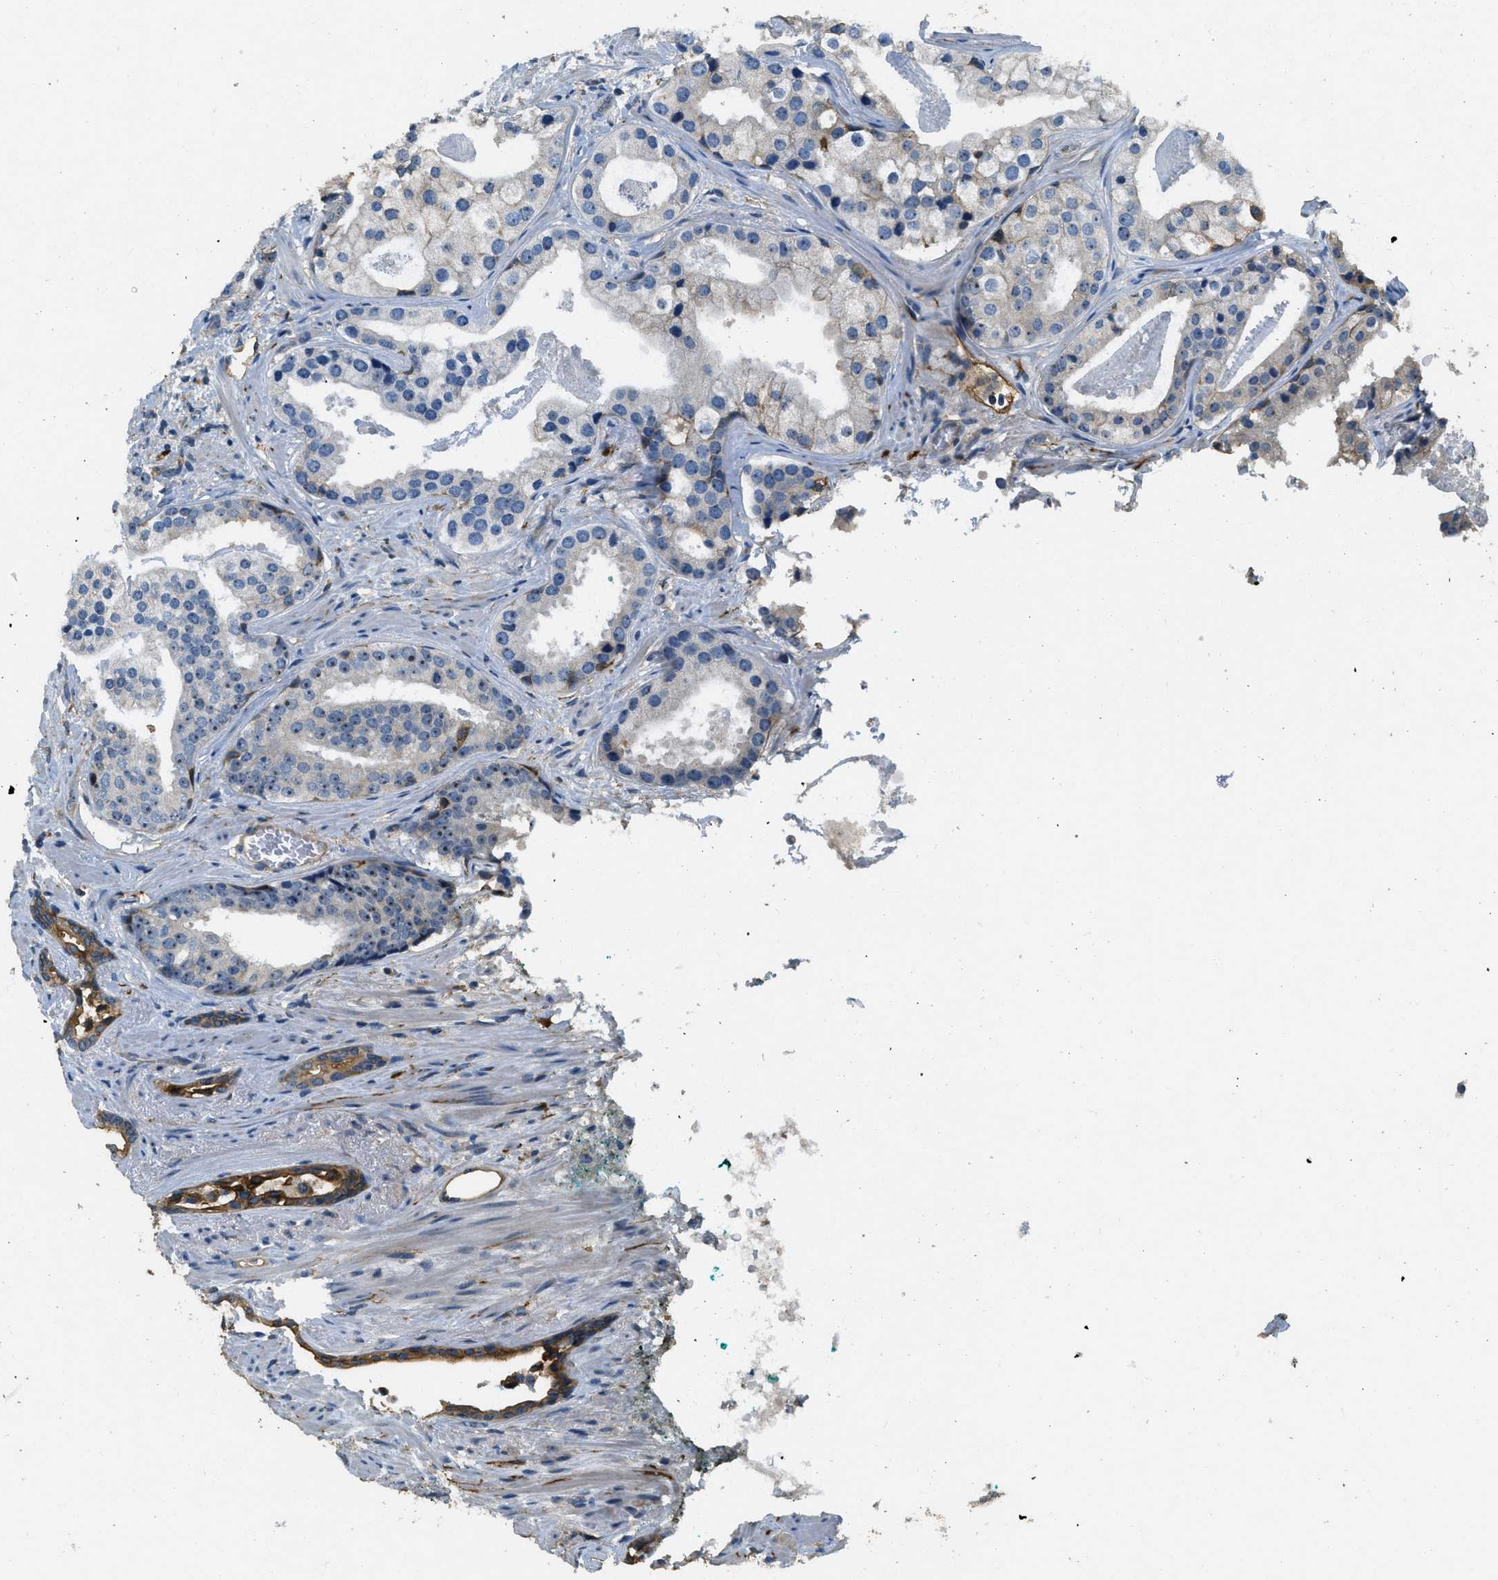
{"staining": {"intensity": "moderate", "quantity": "25%-75%", "location": "nuclear"}, "tissue": "prostate cancer", "cell_type": "Tumor cells", "image_type": "cancer", "snomed": [{"axis": "morphology", "description": "Adenocarcinoma, High grade"}, {"axis": "topography", "description": "Prostate"}], "caption": "Prostate high-grade adenocarcinoma tissue reveals moderate nuclear staining in approximately 25%-75% of tumor cells, visualized by immunohistochemistry. (DAB IHC with brightfield microscopy, high magnification).", "gene": "OSMR", "patient": {"sex": "male", "age": 71}}